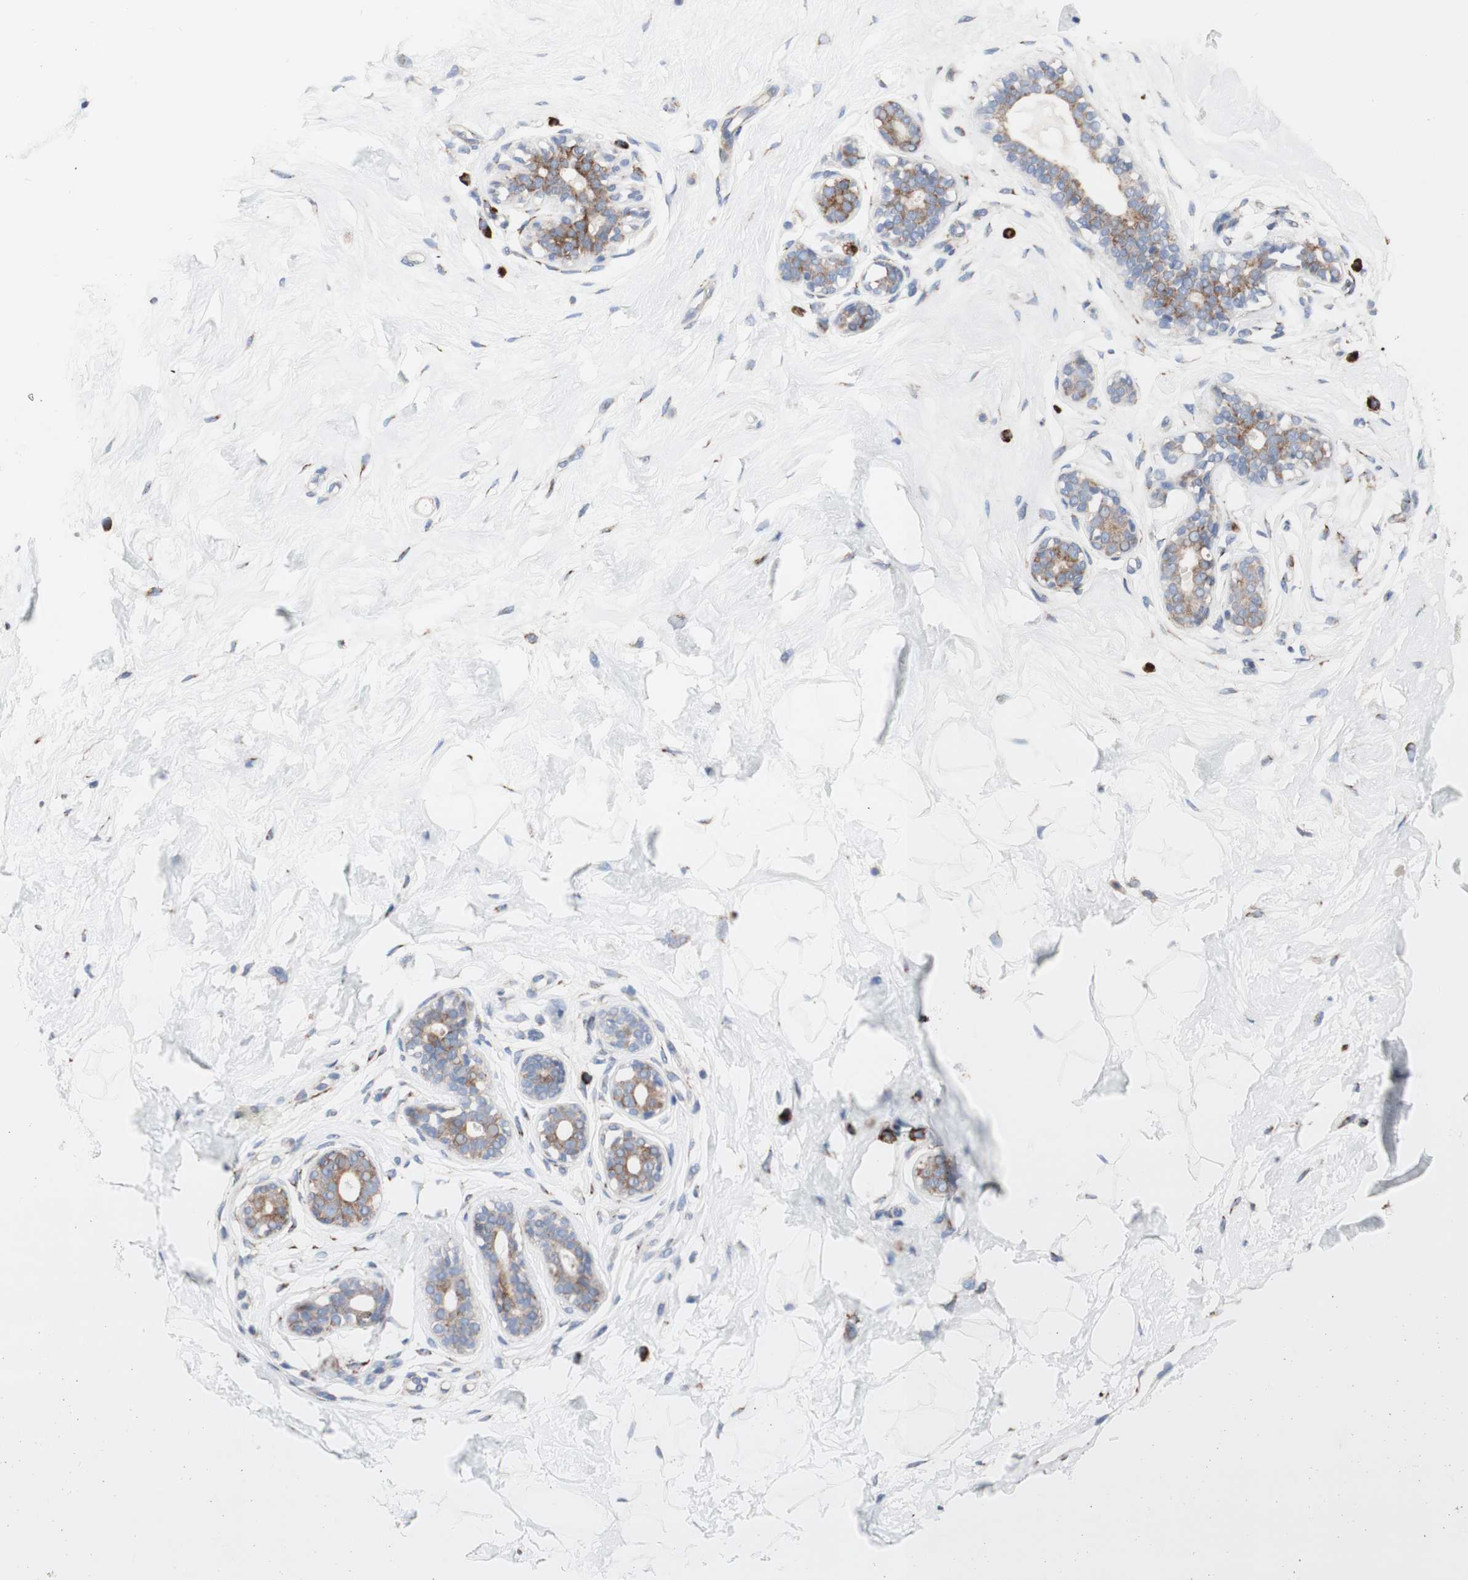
{"staining": {"intensity": "negative", "quantity": "none", "location": "none"}, "tissue": "breast", "cell_type": "Adipocytes", "image_type": "normal", "snomed": [{"axis": "morphology", "description": "Normal tissue, NOS"}, {"axis": "topography", "description": "Breast"}], "caption": "Immunohistochemical staining of benign human breast demonstrates no significant positivity in adipocytes. (DAB IHC visualized using brightfield microscopy, high magnification).", "gene": "AGPAT5", "patient": {"sex": "female", "age": 23}}